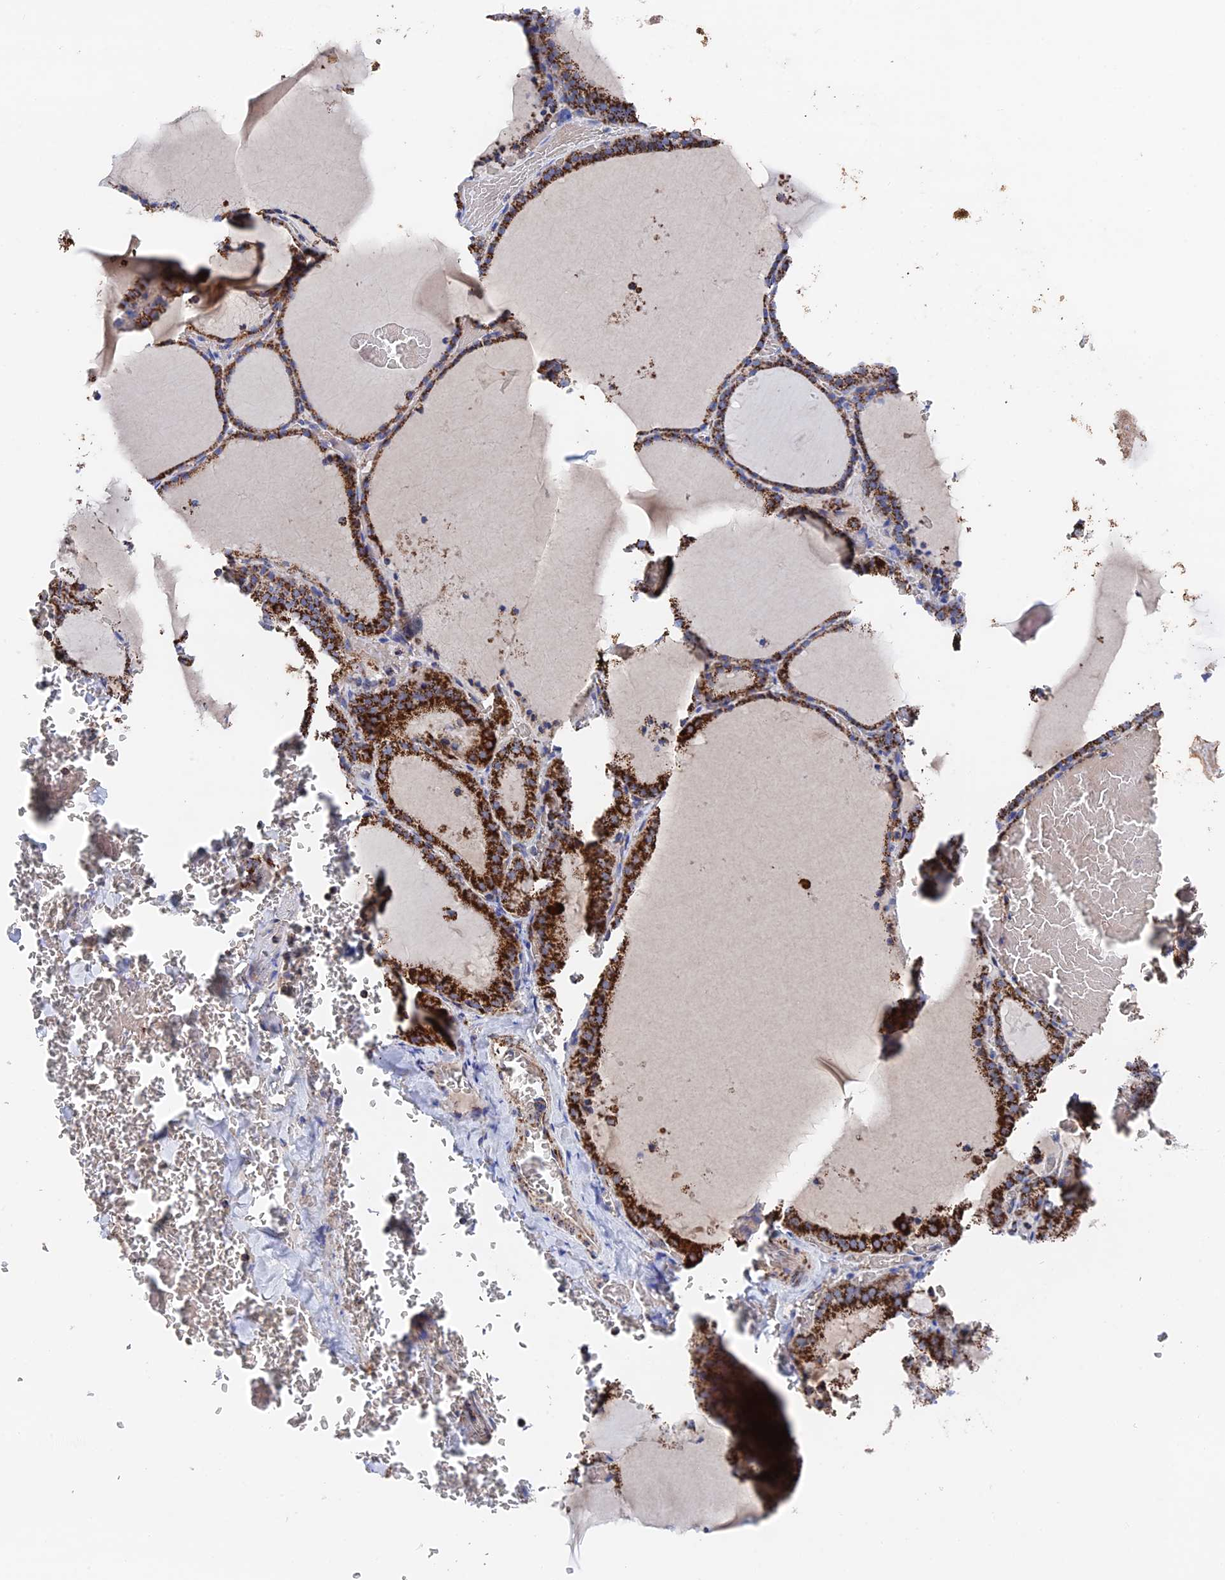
{"staining": {"intensity": "strong", "quantity": ">75%", "location": "cytoplasmic/membranous"}, "tissue": "thyroid gland", "cell_type": "Glandular cells", "image_type": "normal", "snomed": [{"axis": "morphology", "description": "Normal tissue, NOS"}, {"axis": "topography", "description": "Thyroid gland"}], "caption": "Immunohistochemistry image of normal human thyroid gland stained for a protein (brown), which reveals high levels of strong cytoplasmic/membranous expression in approximately >75% of glandular cells.", "gene": "HAUS8", "patient": {"sex": "female", "age": 39}}